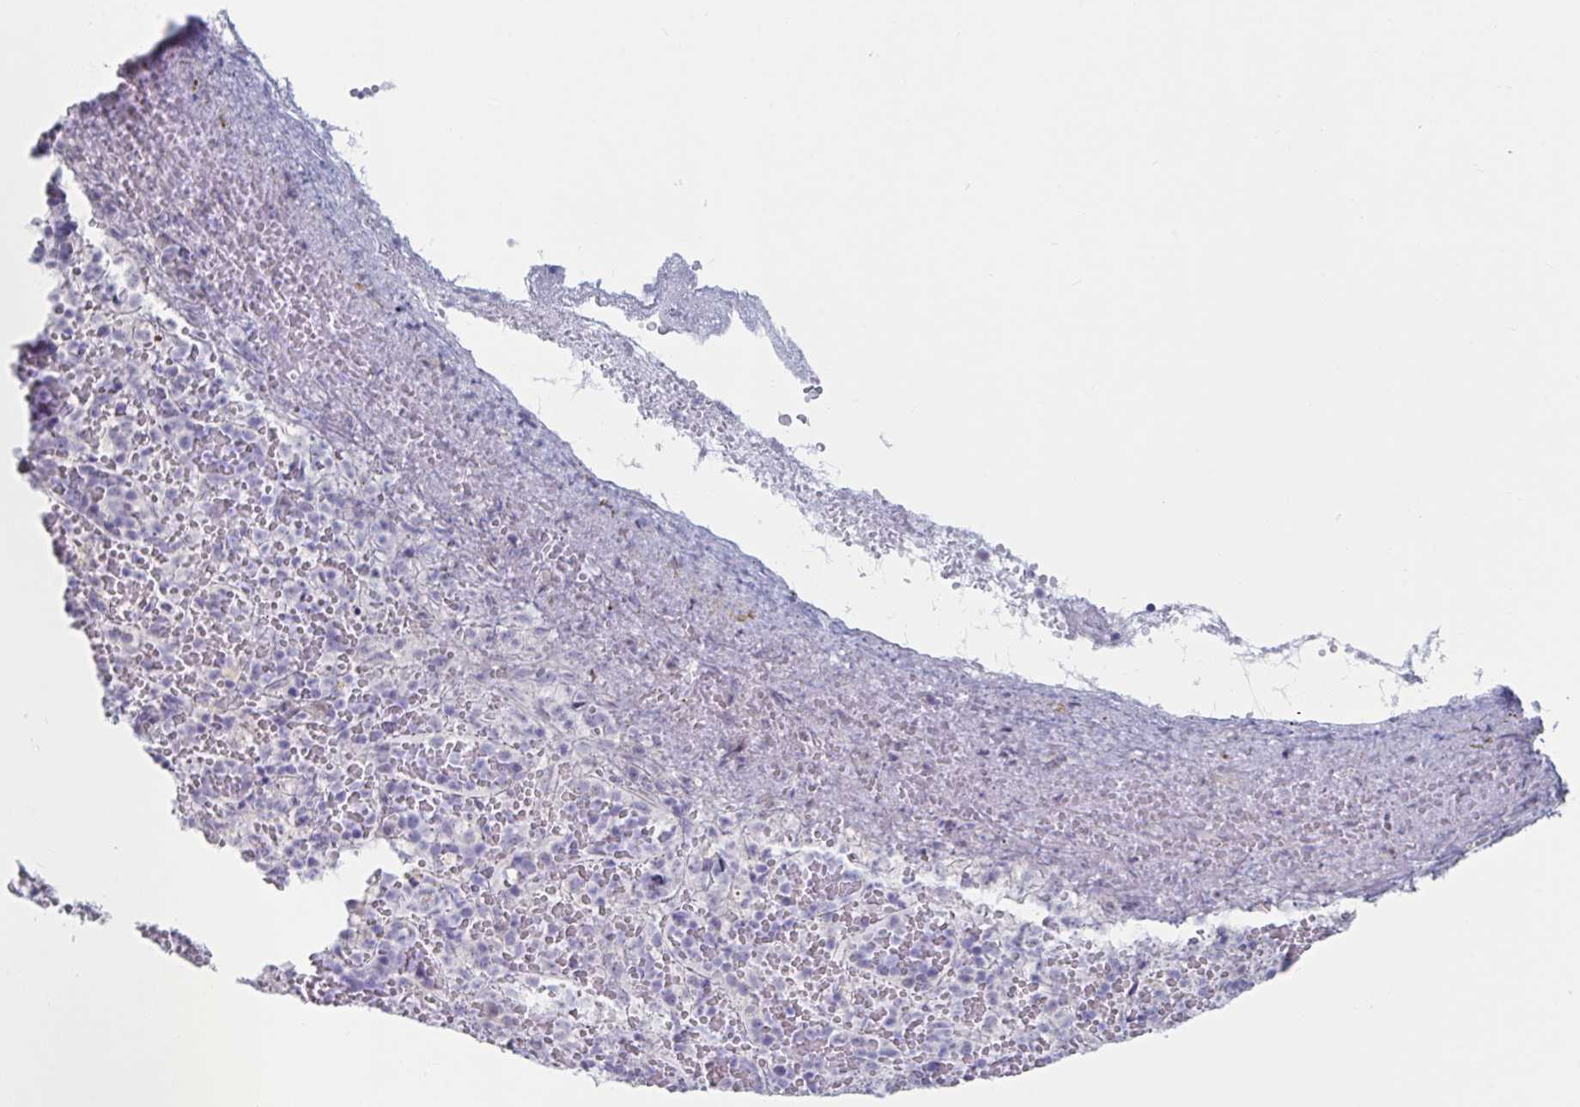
{"staining": {"intensity": "negative", "quantity": "none", "location": "none"}, "tissue": "spleen", "cell_type": "Cells in red pulp", "image_type": "normal", "snomed": [{"axis": "morphology", "description": "Normal tissue, NOS"}, {"axis": "topography", "description": "Spleen"}], "caption": "Micrograph shows no protein expression in cells in red pulp of benign spleen.", "gene": "FOXA1", "patient": {"sex": "female", "age": 50}}